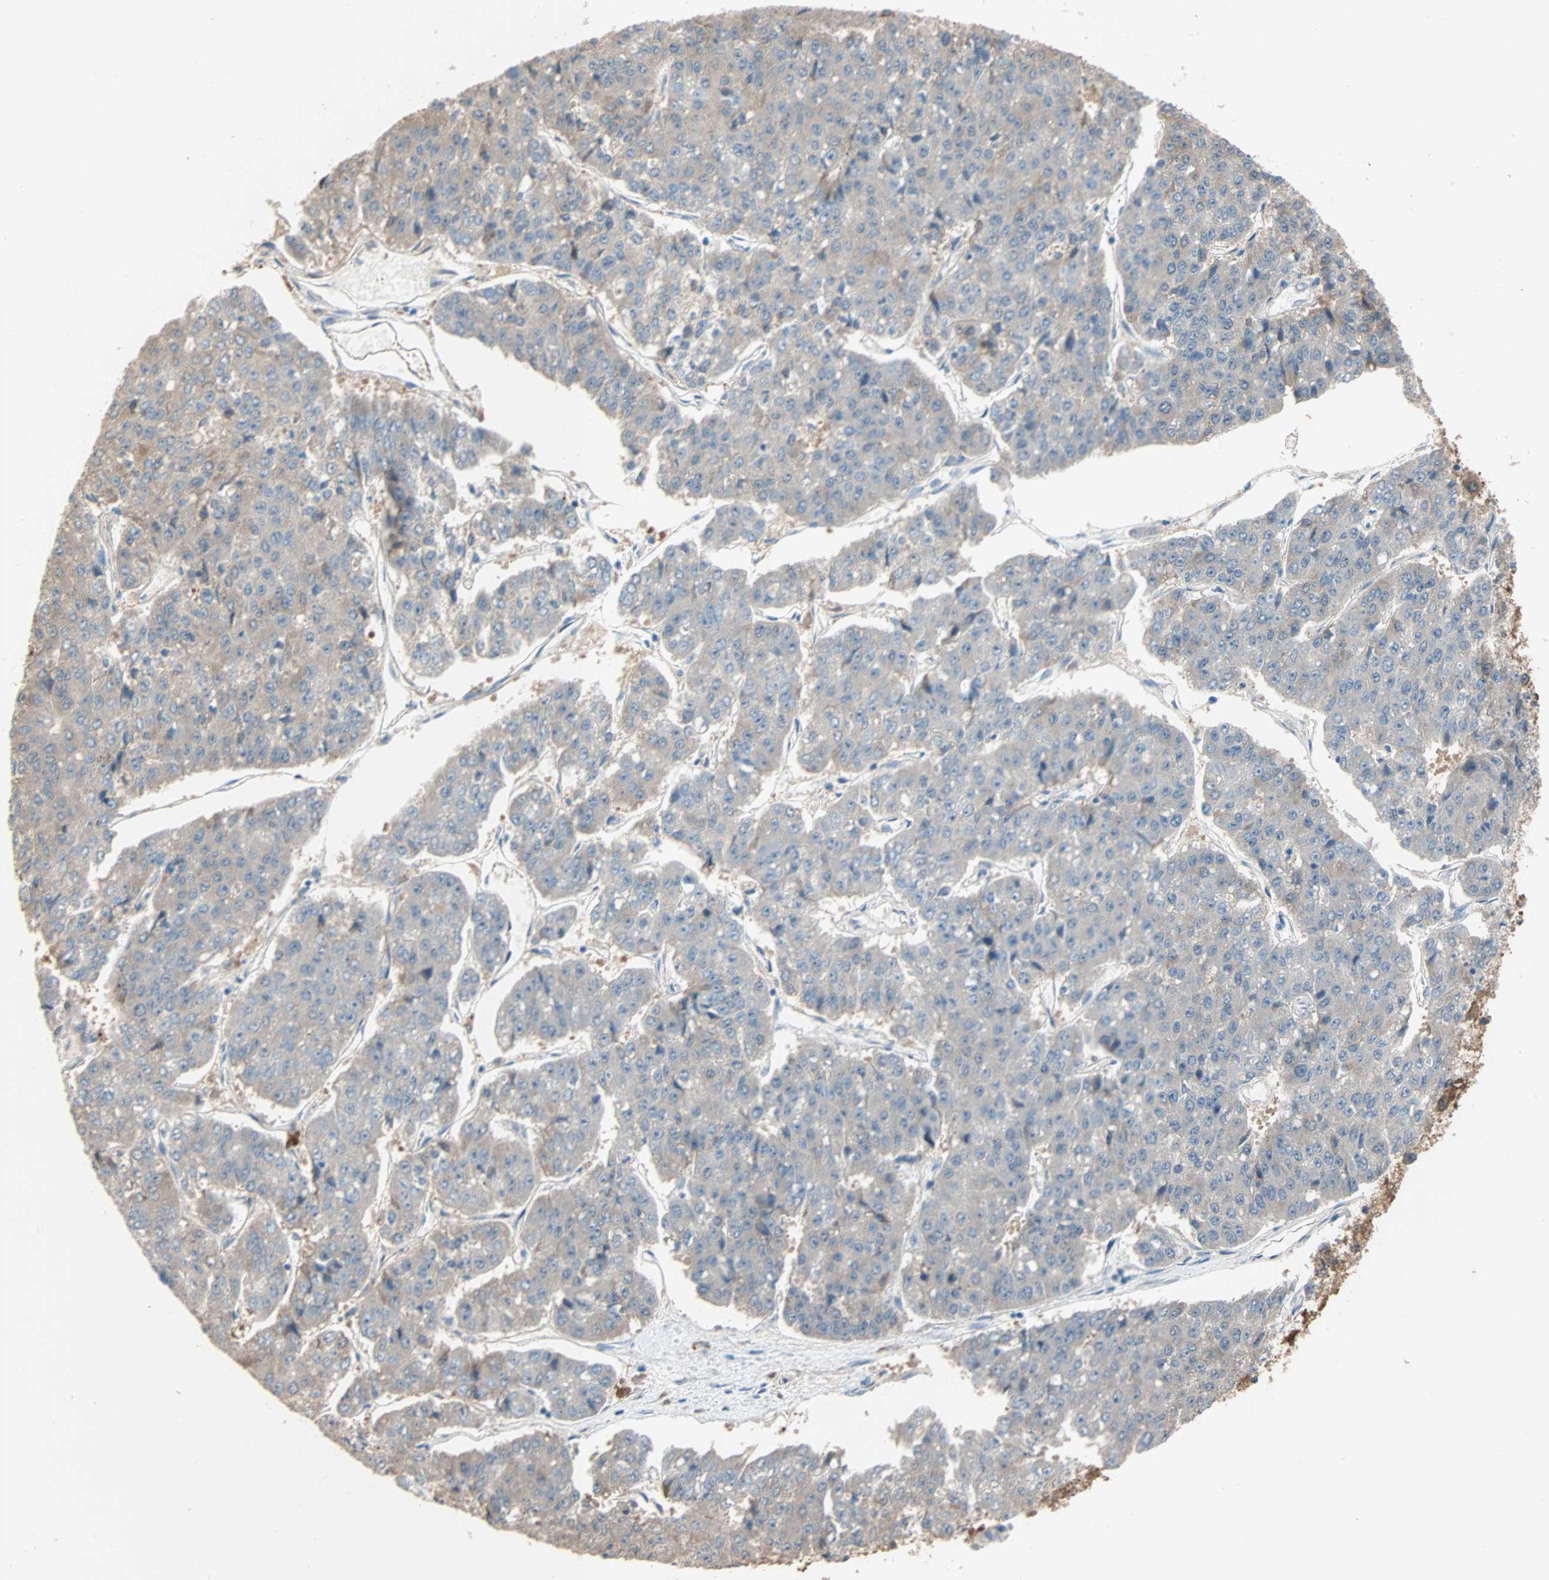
{"staining": {"intensity": "weak", "quantity": "25%-75%", "location": "cytoplasmic/membranous"}, "tissue": "pancreatic cancer", "cell_type": "Tumor cells", "image_type": "cancer", "snomed": [{"axis": "morphology", "description": "Adenocarcinoma, NOS"}, {"axis": "topography", "description": "Pancreas"}], "caption": "A brown stain labels weak cytoplasmic/membranous expression of a protein in adenocarcinoma (pancreatic) tumor cells. The staining is performed using DAB brown chromogen to label protein expression. The nuclei are counter-stained blue using hematoxylin.", "gene": "PRDX1", "patient": {"sex": "male", "age": 50}}